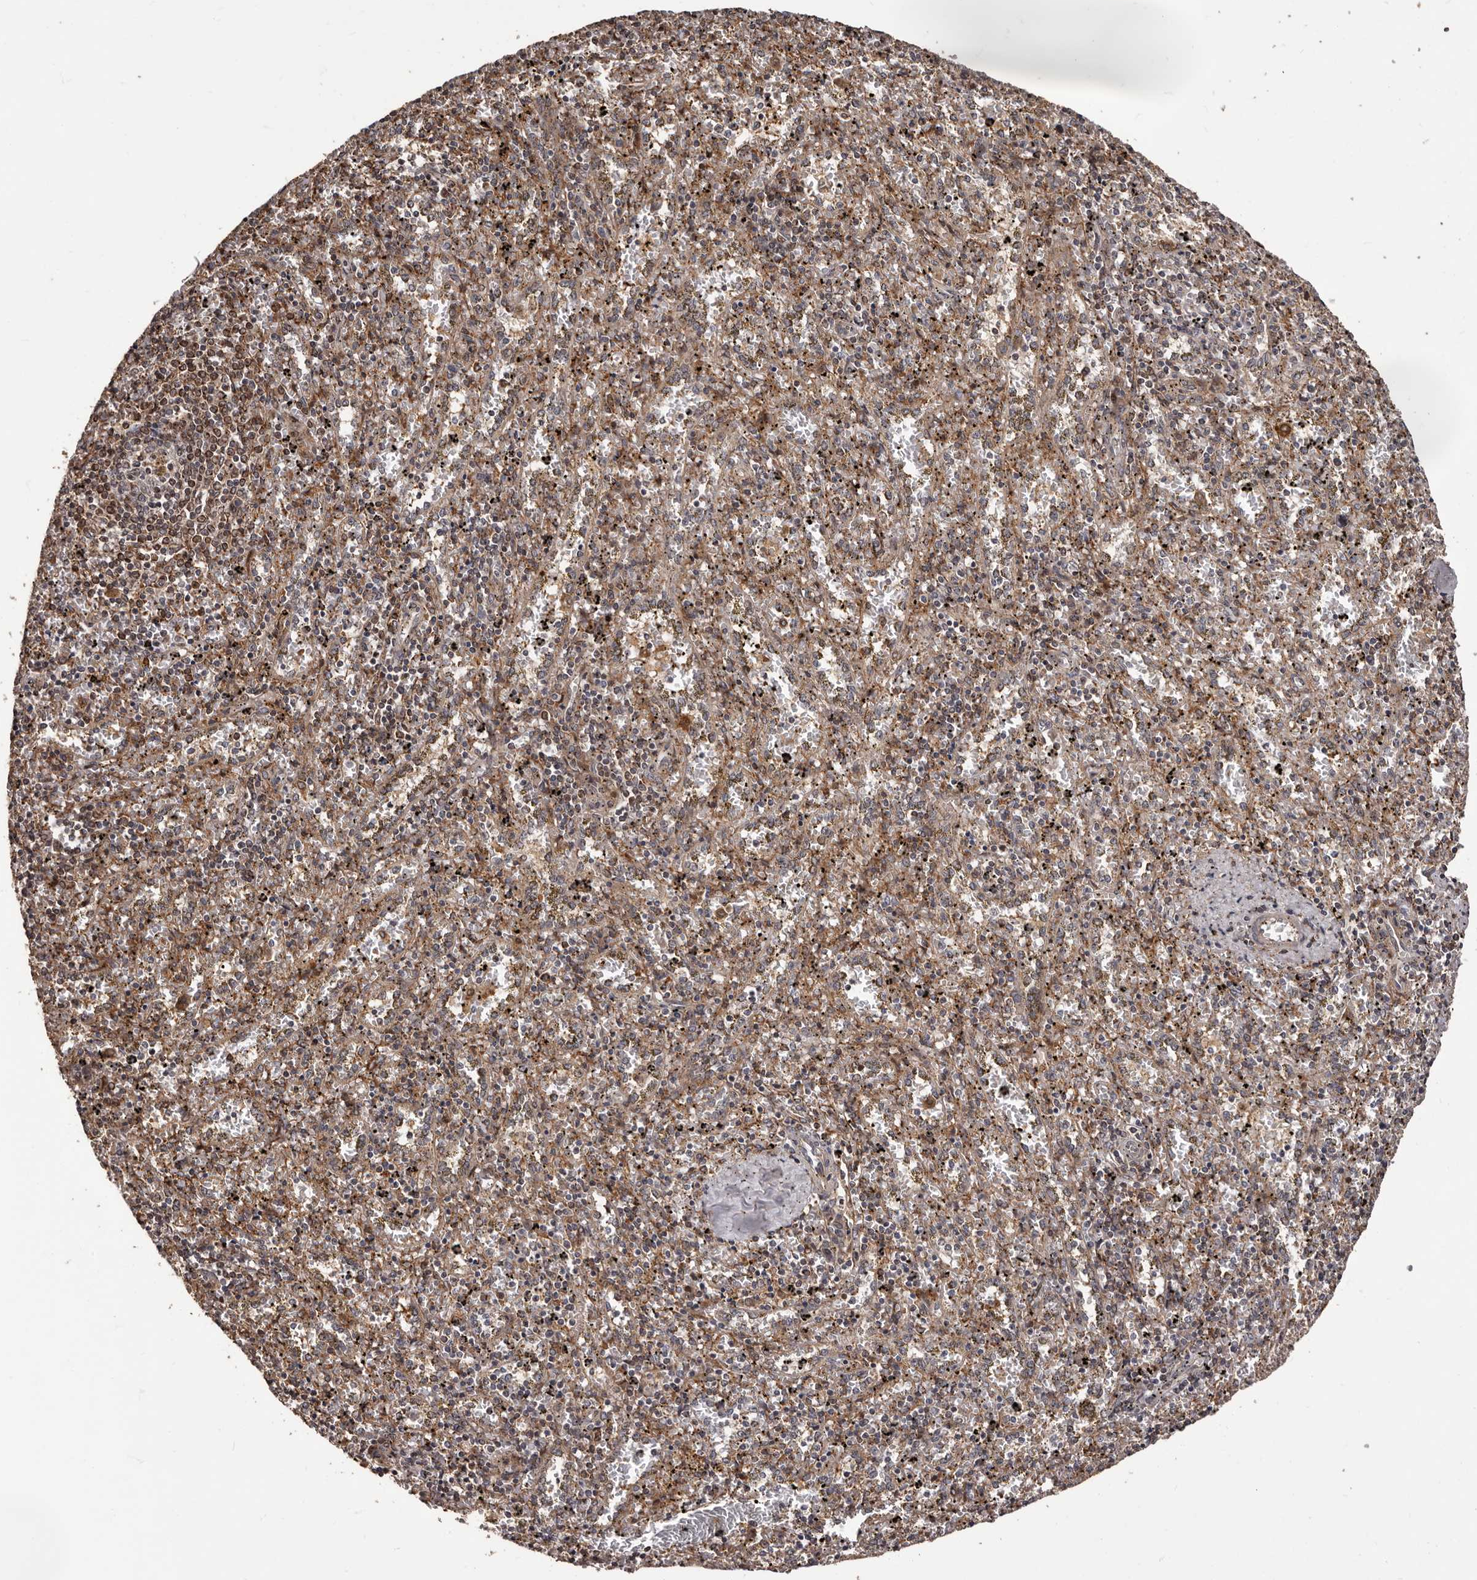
{"staining": {"intensity": "moderate", "quantity": "25%-75%", "location": "nuclear"}, "tissue": "spleen", "cell_type": "Cells in red pulp", "image_type": "normal", "snomed": [{"axis": "morphology", "description": "Normal tissue, NOS"}, {"axis": "topography", "description": "Spleen"}], "caption": "A brown stain highlights moderate nuclear expression of a protein in cells in red pulp of benign spleen.", "gene": "ZCCHC7", "patient": {"sex": "male", "age": 11}}